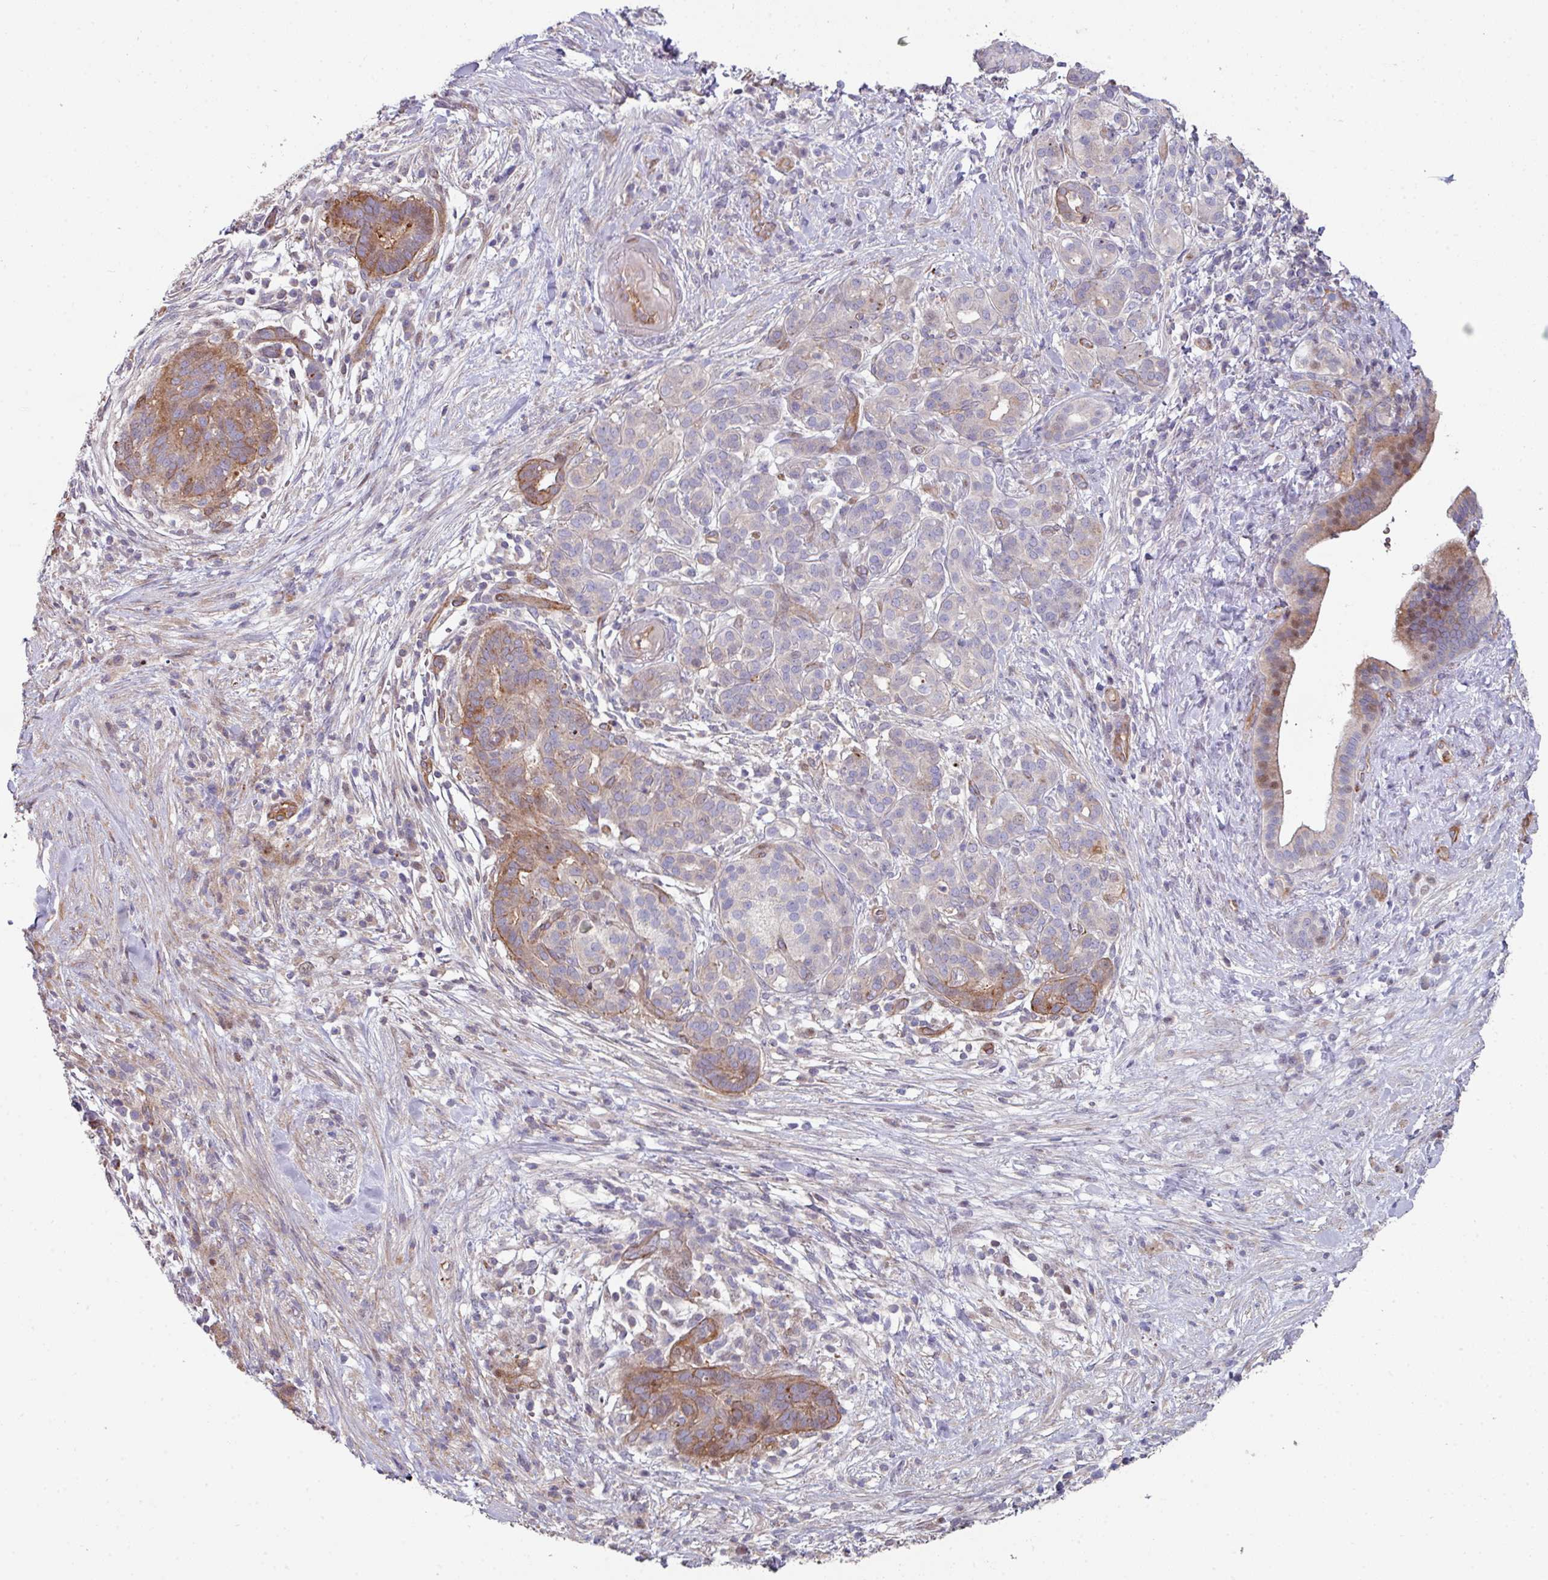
{"staining": {"intensity": "moderate", "quantity": "25%-75%", "location": "cytoplasmic/membranous"}, "tissue": "pancreatic cancer", "cell_type": "Tumor cells", "image_type": "cancer", "snomed": [{"axis": "morphology", "description": "Adenocarcinoma, NOS"}, {"axis": "topography", "description": "Pancreas"}], "caption": "Protein staining of pancreatic adenocarcinoma tissue demonstrates moderate cytoplasmic/membranous staining in about 25%-75% of tumor cells. (Stains: DAB in brown, nuclei in blue, Microscopy: brightfield microscopy at high magnification).", "gene": "ANO9", "patient": {"sex": "male", "age": 44}}